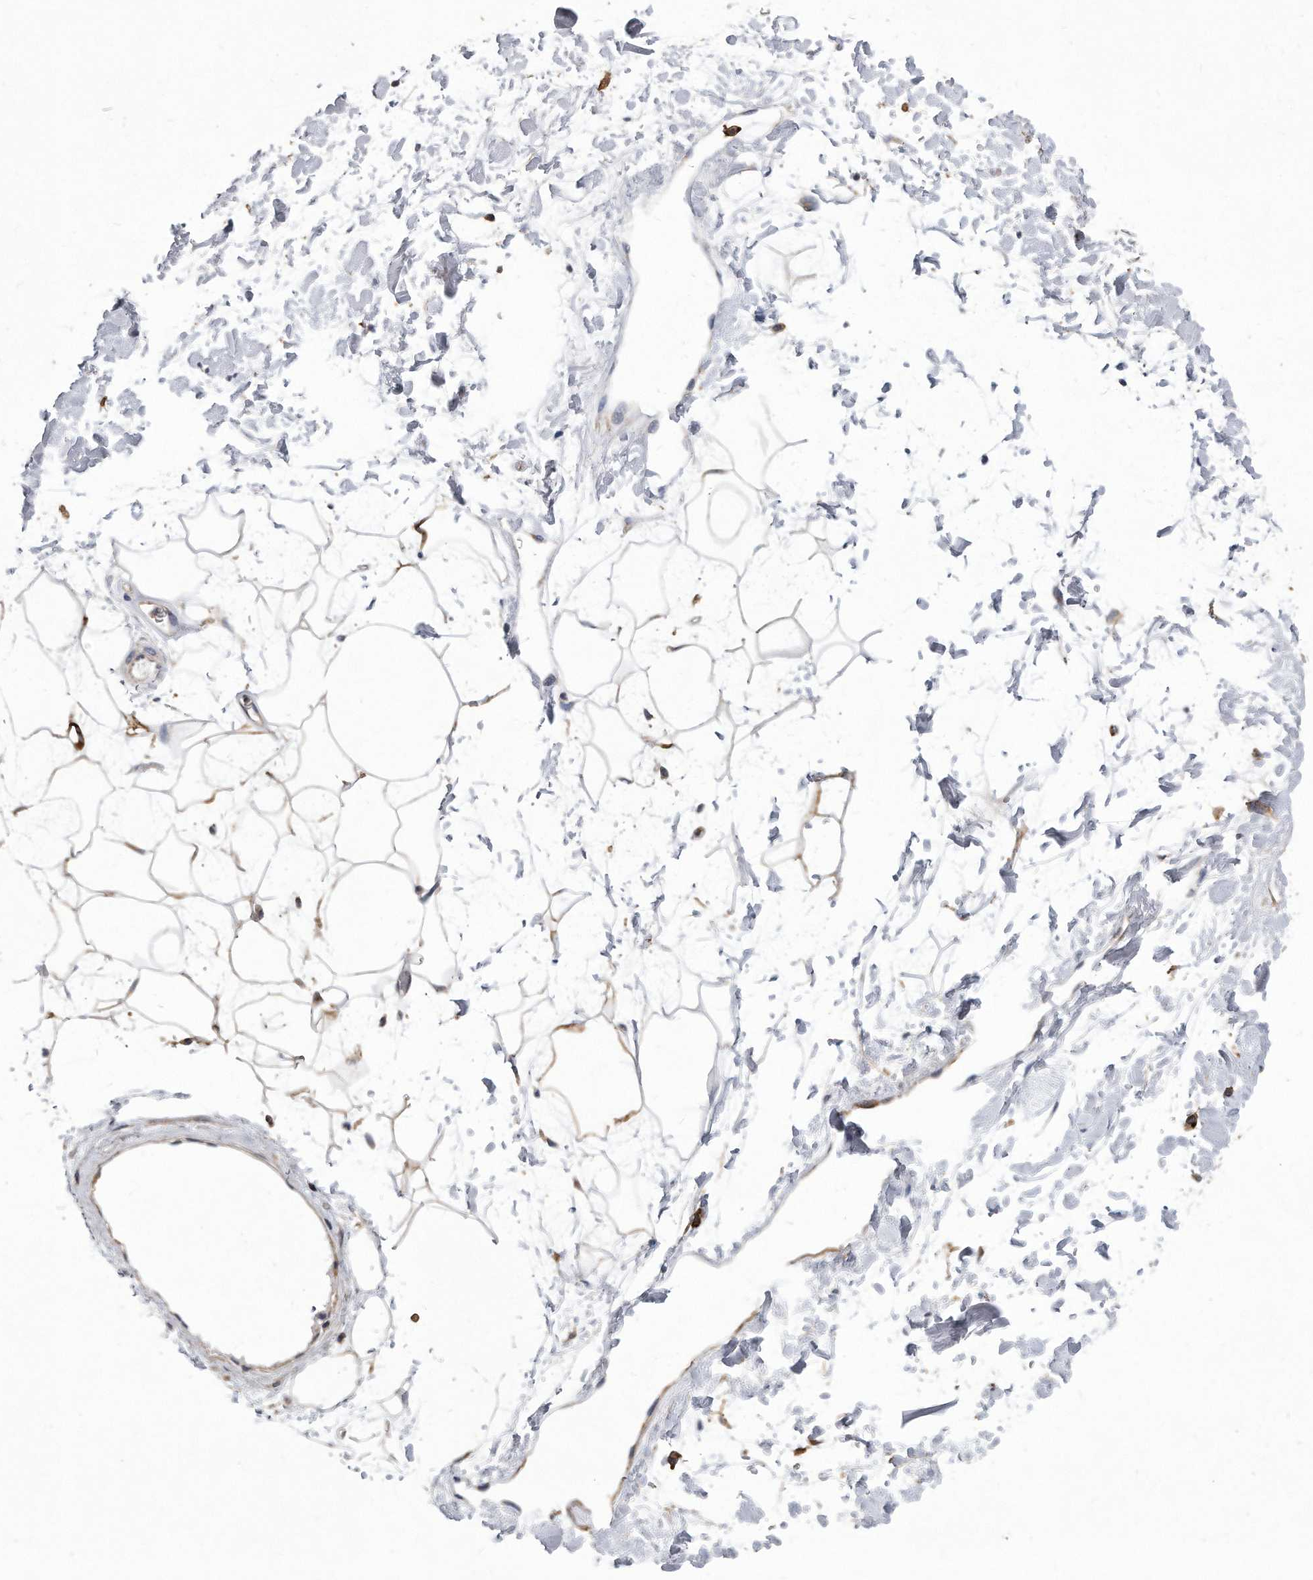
{"staining": {"intensity": "moderate", "quantity": "<25%", "location": "cytoplasmic/membranous"}, "tissue": "adipose tissue", "cell_type": "Adipocytes", "image_type": "normal", "snomed": [{"axis": "morphology", "description": "Normal tissue, NOS"}, {"axis": "topography", "description": "Soft tissue"}], "caption": "Immunohistochemistry histopathology image of benign adipose tissue: human adipose tissue stained using immunohistochemistry demonstrates low levels of moderate protein expression localized specifically in the cytoplasmic/membranous of adipocytes, appearing as a cytoplasmic/membranous brown color.", "gene": "ATG5", "patient": {"sex": "male", "age": 72}}